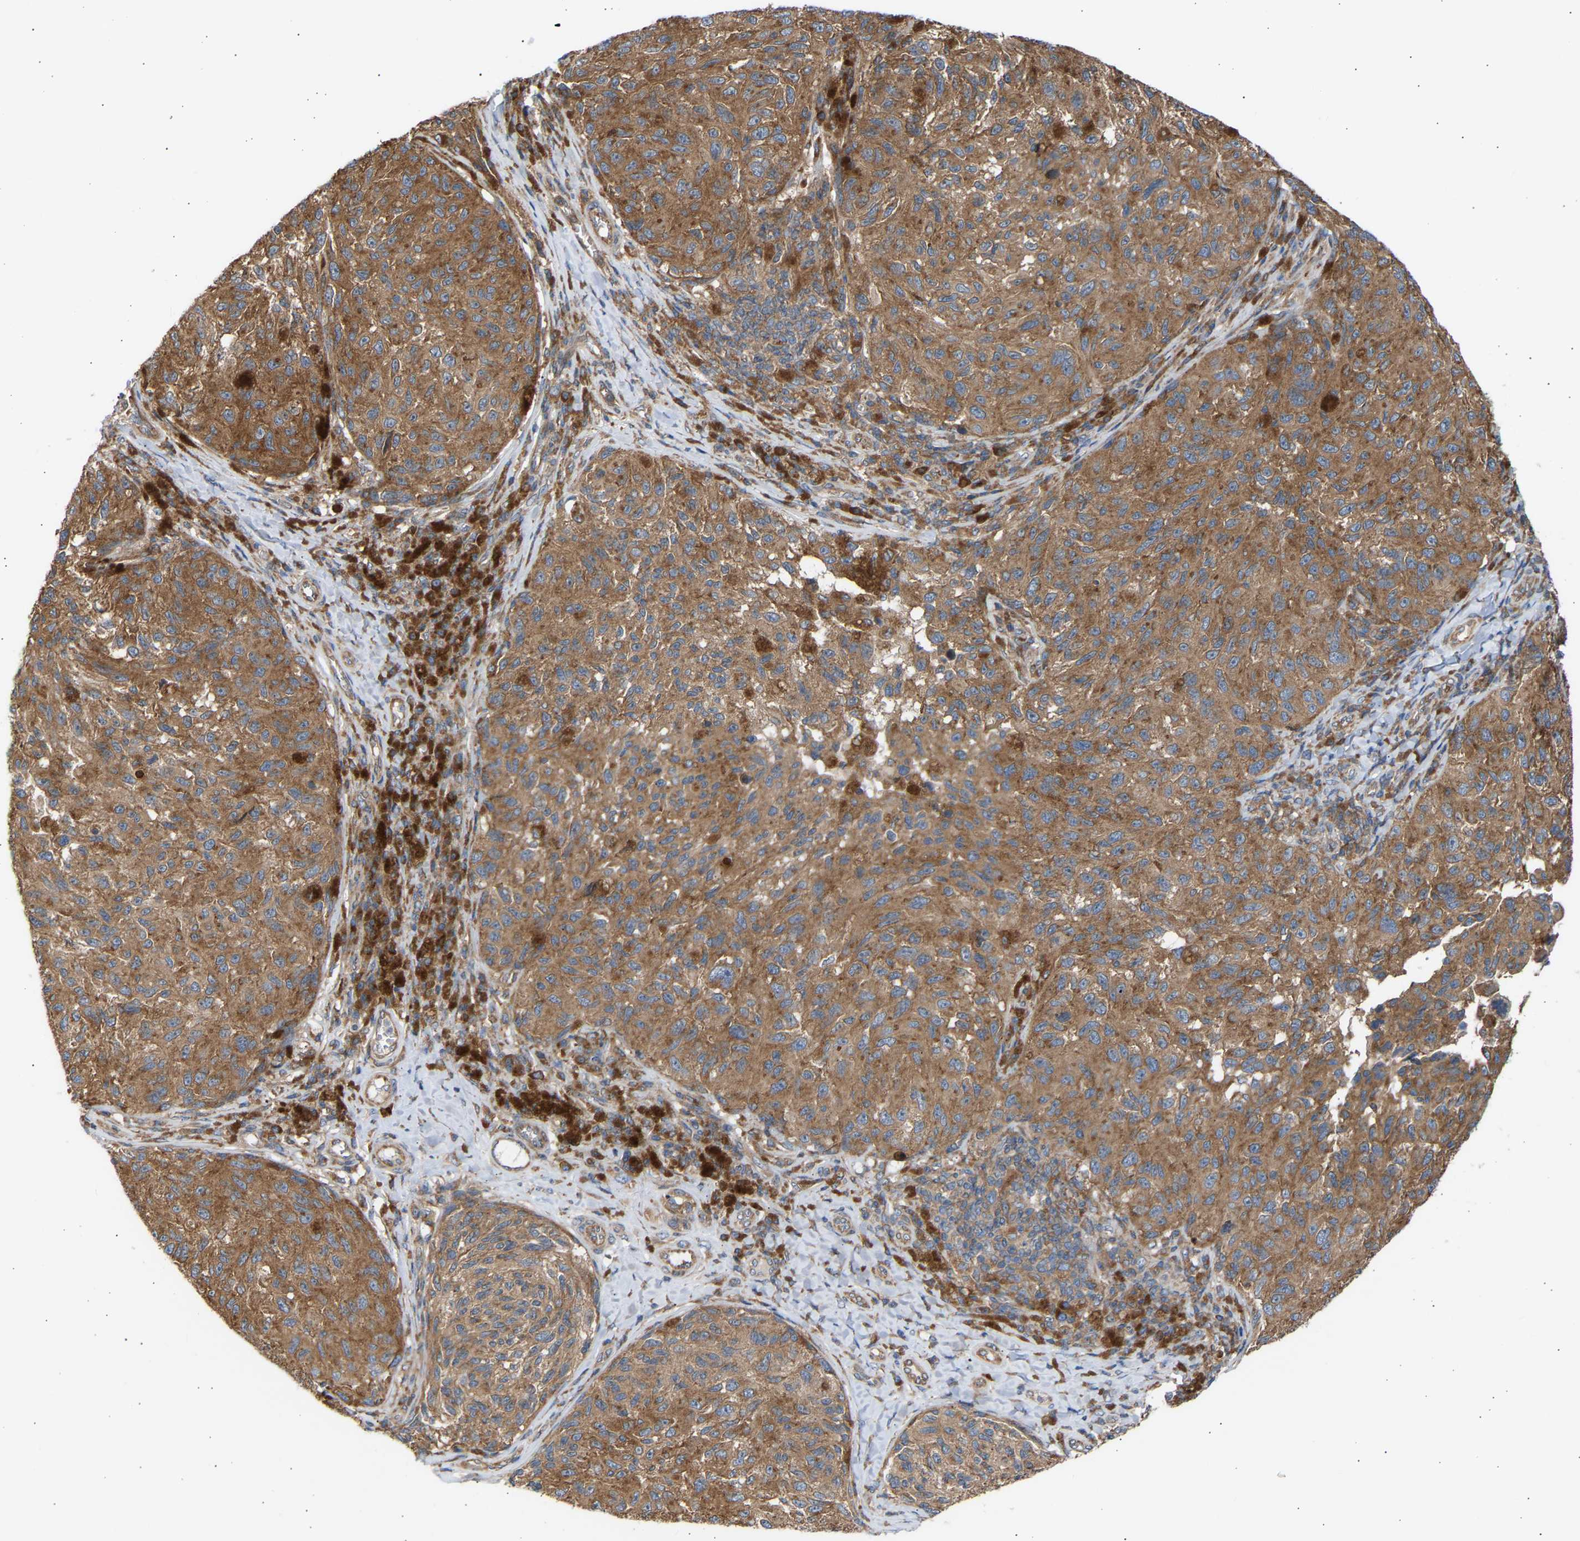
{"staining": {"intensity": "moderate", "quantity": ">75%", "location": "cytoplasmic/membranous"}, "tissue": "melanoma", "cell_type": "Tumor cells", "image_type": "cancer", "snomed": [{"axis": "morphology", "description": "Malignant melanoma, NOS"}, {"axis": "topography", "description": "Skin"}], "caption": "This image demonstrates IHC staining of human melanoma, with medium moderate cytoplasmic/membranous positivity in approximately >75% of tumor cells.", "gene": "GCN1", "patient": {"sex": "female", "age": 73}}